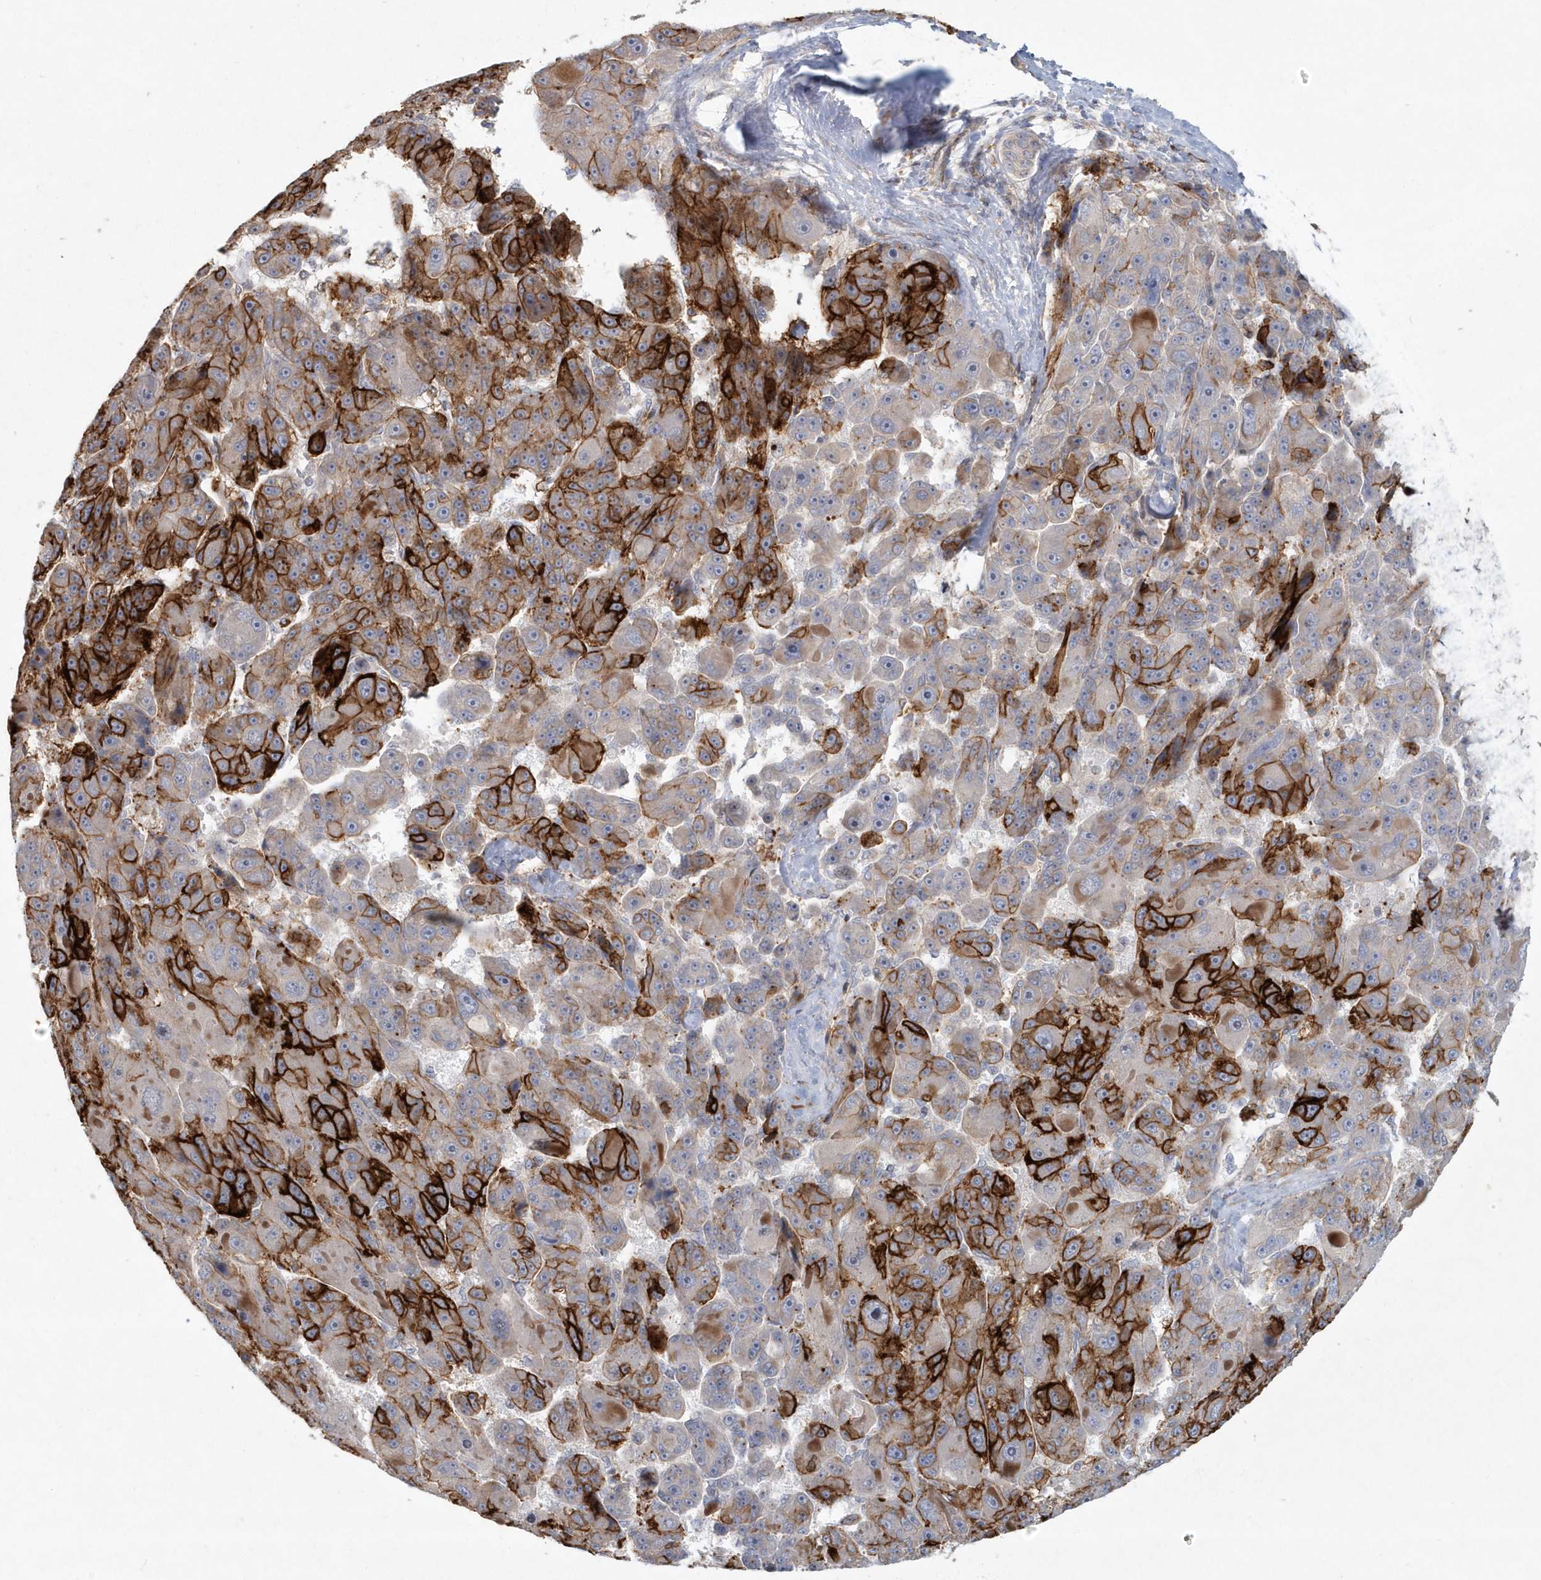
{"staining": {"intensity": "strong", "quantity": "25%-75%", "location": "cytoplasmic/membranous"}, "tissue": "liver cancer", "cell_type": "Tumor cells", "image_type": "cancer", "snomed": [{"axis": "morphology", "description": "Carcinoma, Hepatocellular, NOS"}, {"axis": "topography", "description": "Liver"}], "caption": "Protein analysis of liver cancer tissue displays strong cytoplasmic/membranous positivity in approximately 25%-75% of tumor cells.", "gene": "ARHGEF38", "patient": {"sex": "male", "age": 76}}